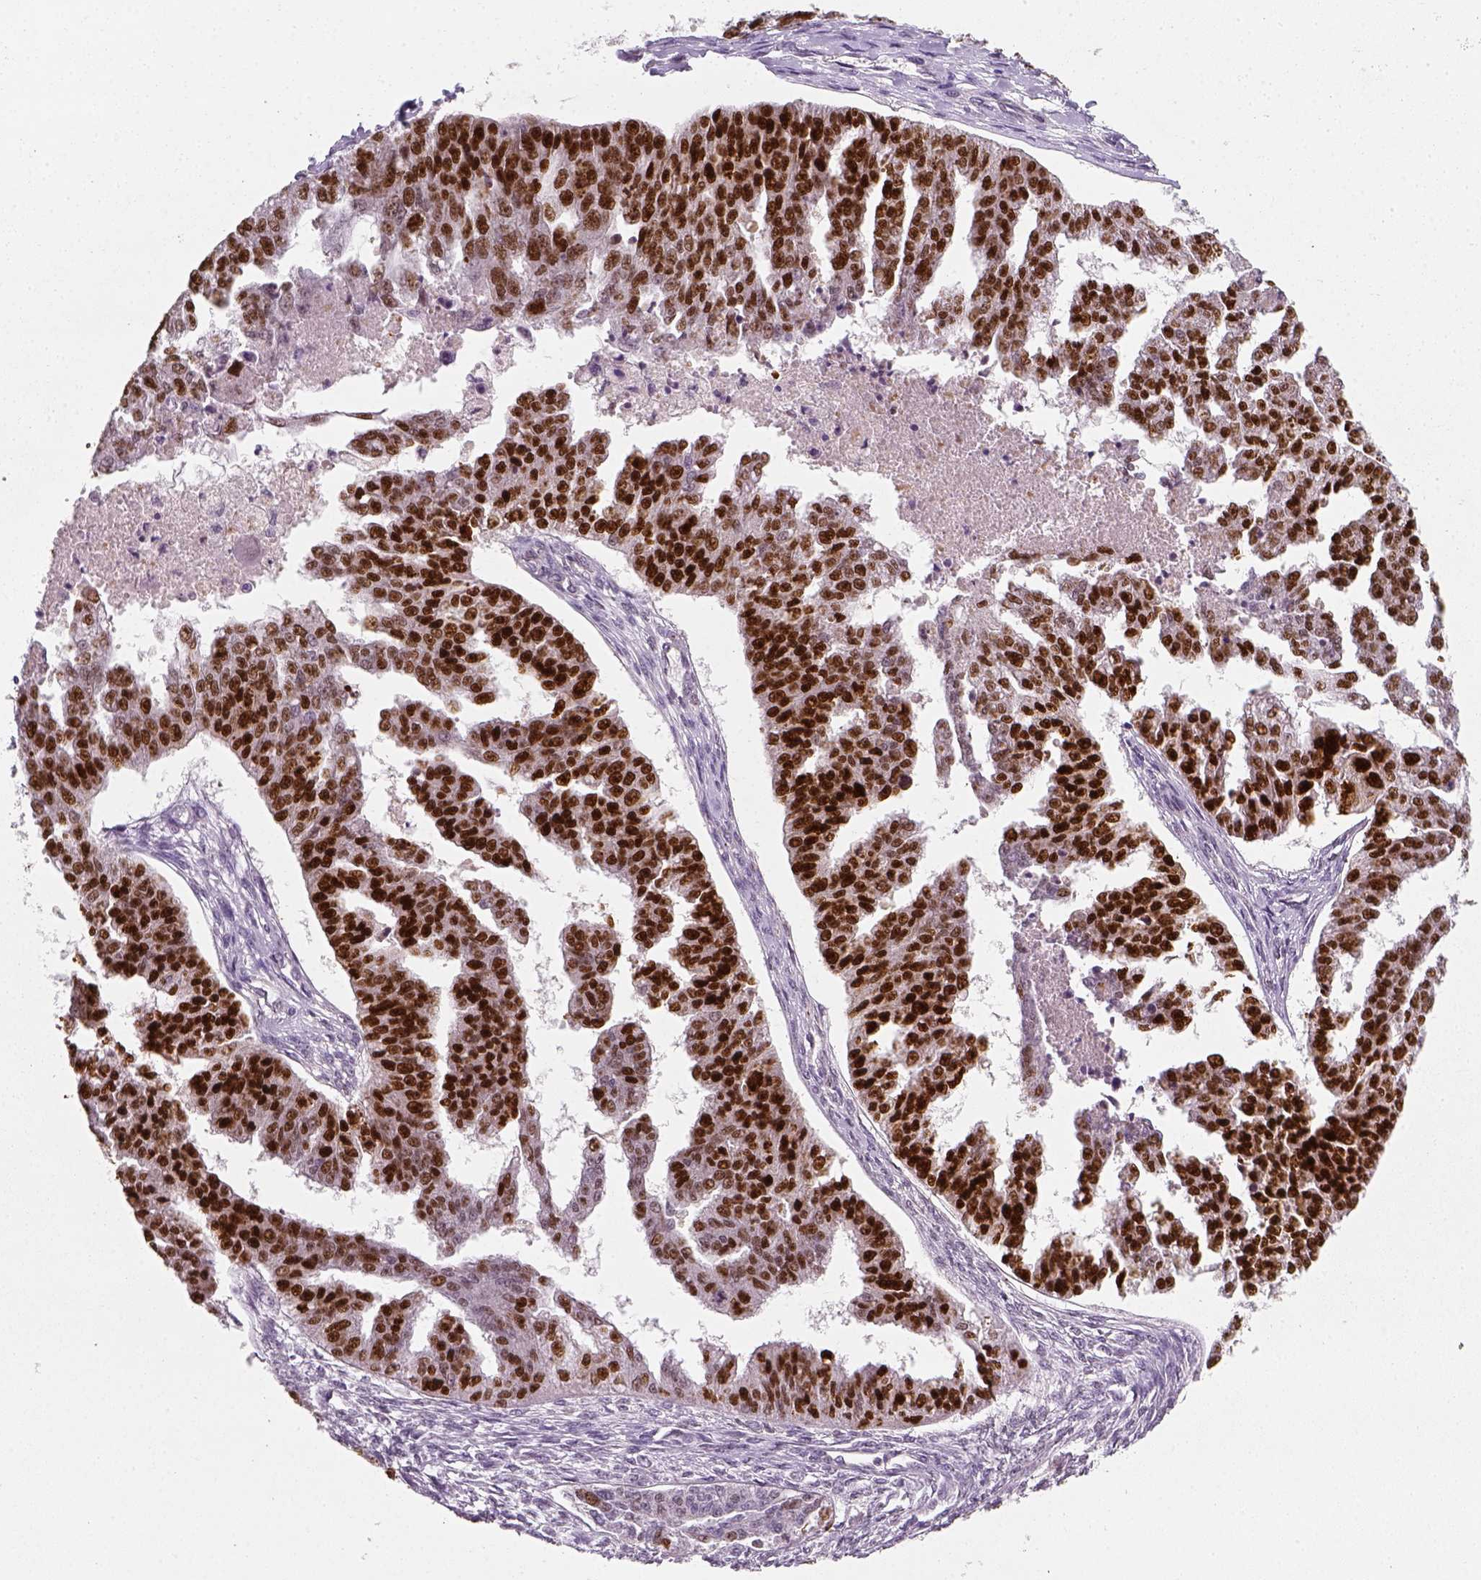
{"staining": {"intensity": "strong", "quantity": ">75%", "location": "nuclear"}, "tissue": "ovarian cancer", "cell_type": "Tumor cells", "image_type": "cancer", "snomed": [{"axis": "morphology", "description": "Cystadenocarcinoma, serous, NOS"}, {"axis": "topography", "description": "Ovary"}], "caption": "Serous cystadenocarcinoma (ovarian) was stained to show a protein in brown. There is high levels of strong nuclear staining in about >75% of tumor cells. The staining is performed using DAB (3,3'-diaminobenzidine) brown chromogen to label protein expression. The nuclei are counter-stained blue using hematoxylin.", "gene": "TP53", "patient": {"sex": "female", "age": 58}}